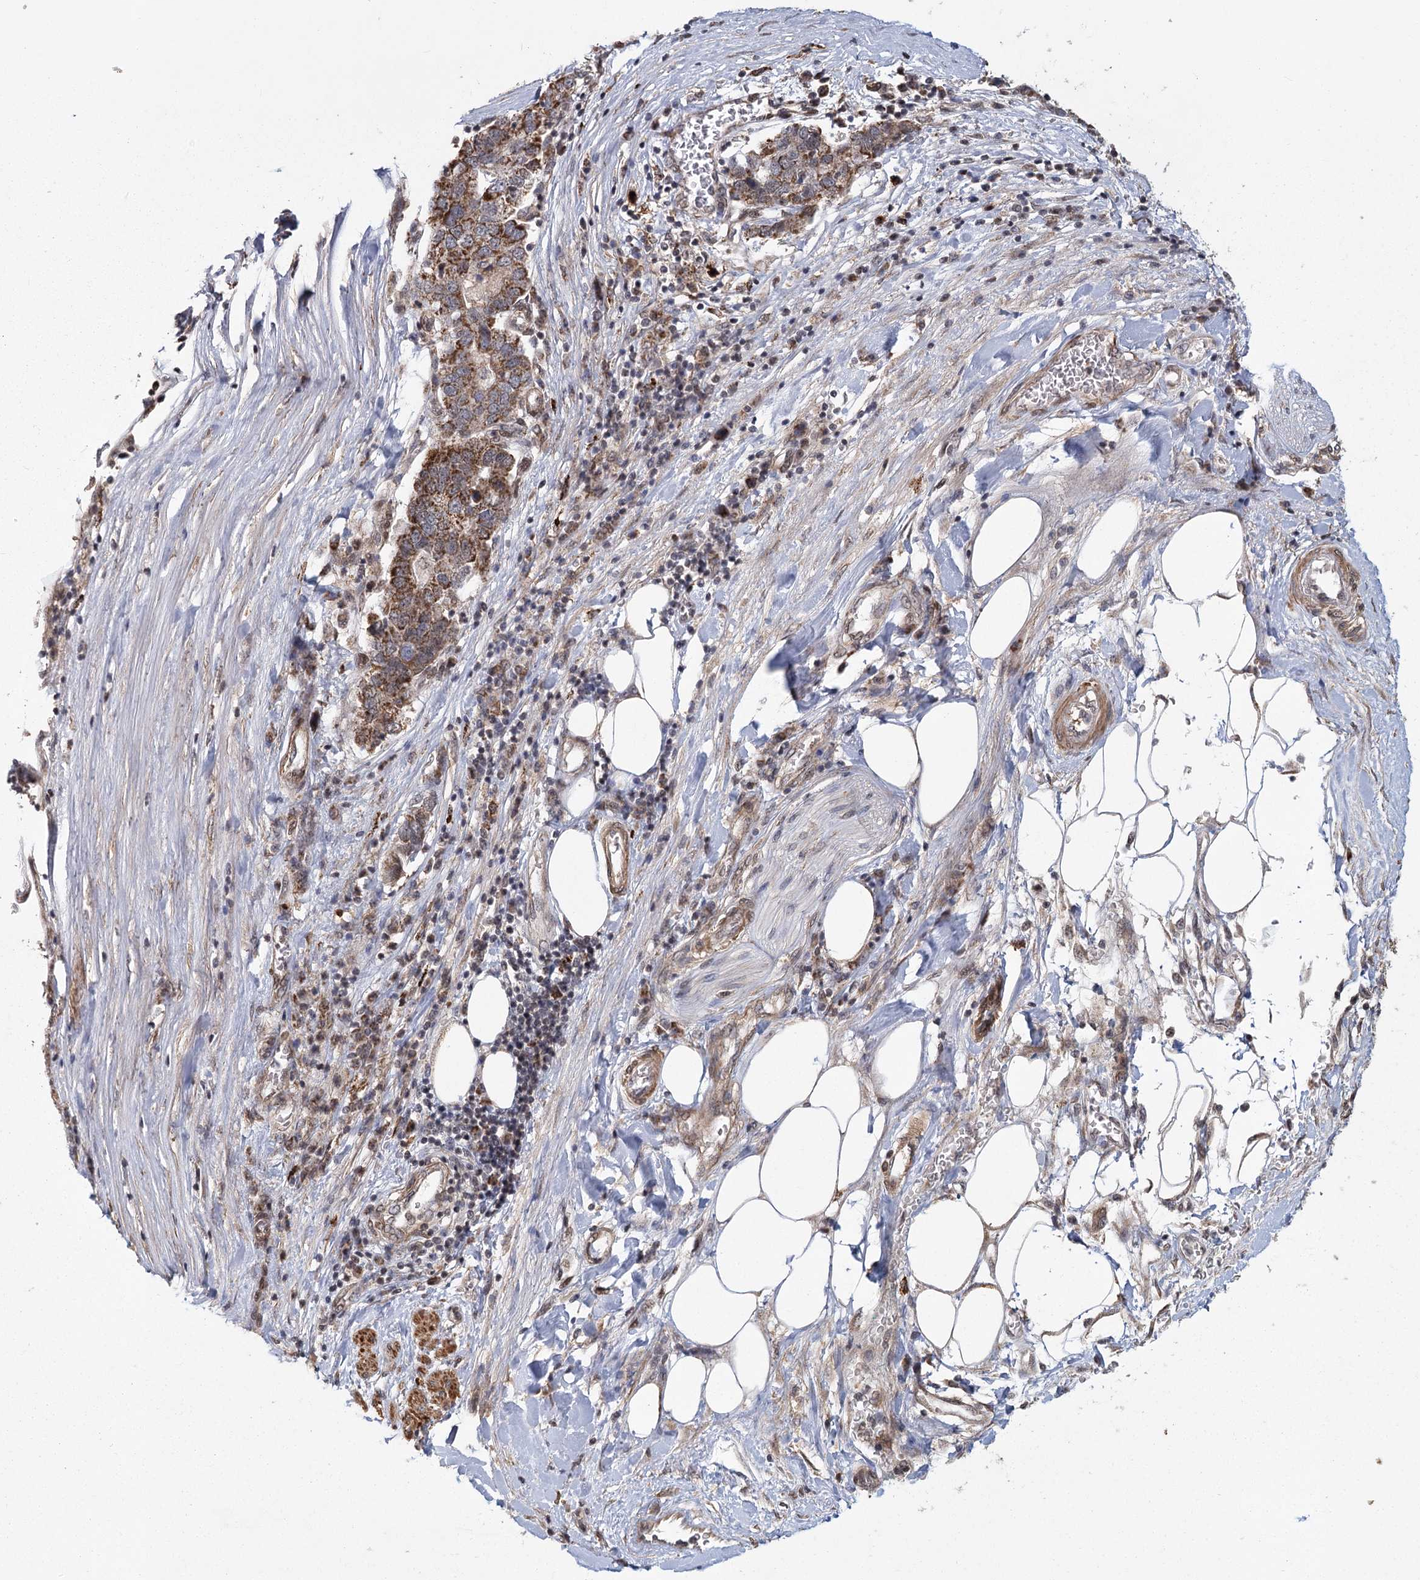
{"staining": {"intensity": "strong", "quantity": ">75%", "location": "cytoplasmic/membranous"}, "tissue": "pancreatic cancer", "cell_type": "Tumor cells", "image_type": "cancer", "snomed": [{"axis": "morphology", "description": "Adenocarcinoma, NOS"}, {"axis": "topography", "description": "Pancreas"}], "caption": "IHC staining of pancreatic cancer (adenocarcinoma), which shows high levels of strong cytoplasmic/membranous expression in about >75% of tumor cells indicating strong cytoplasmic/membranous protein positivity. The staining was performed using DAB (brown) for protein detection and nuclei were counterstained in hematoxylin (blue).", "gene": "ZCCHC24", "patient": {"sex": "female", "age": 61}}